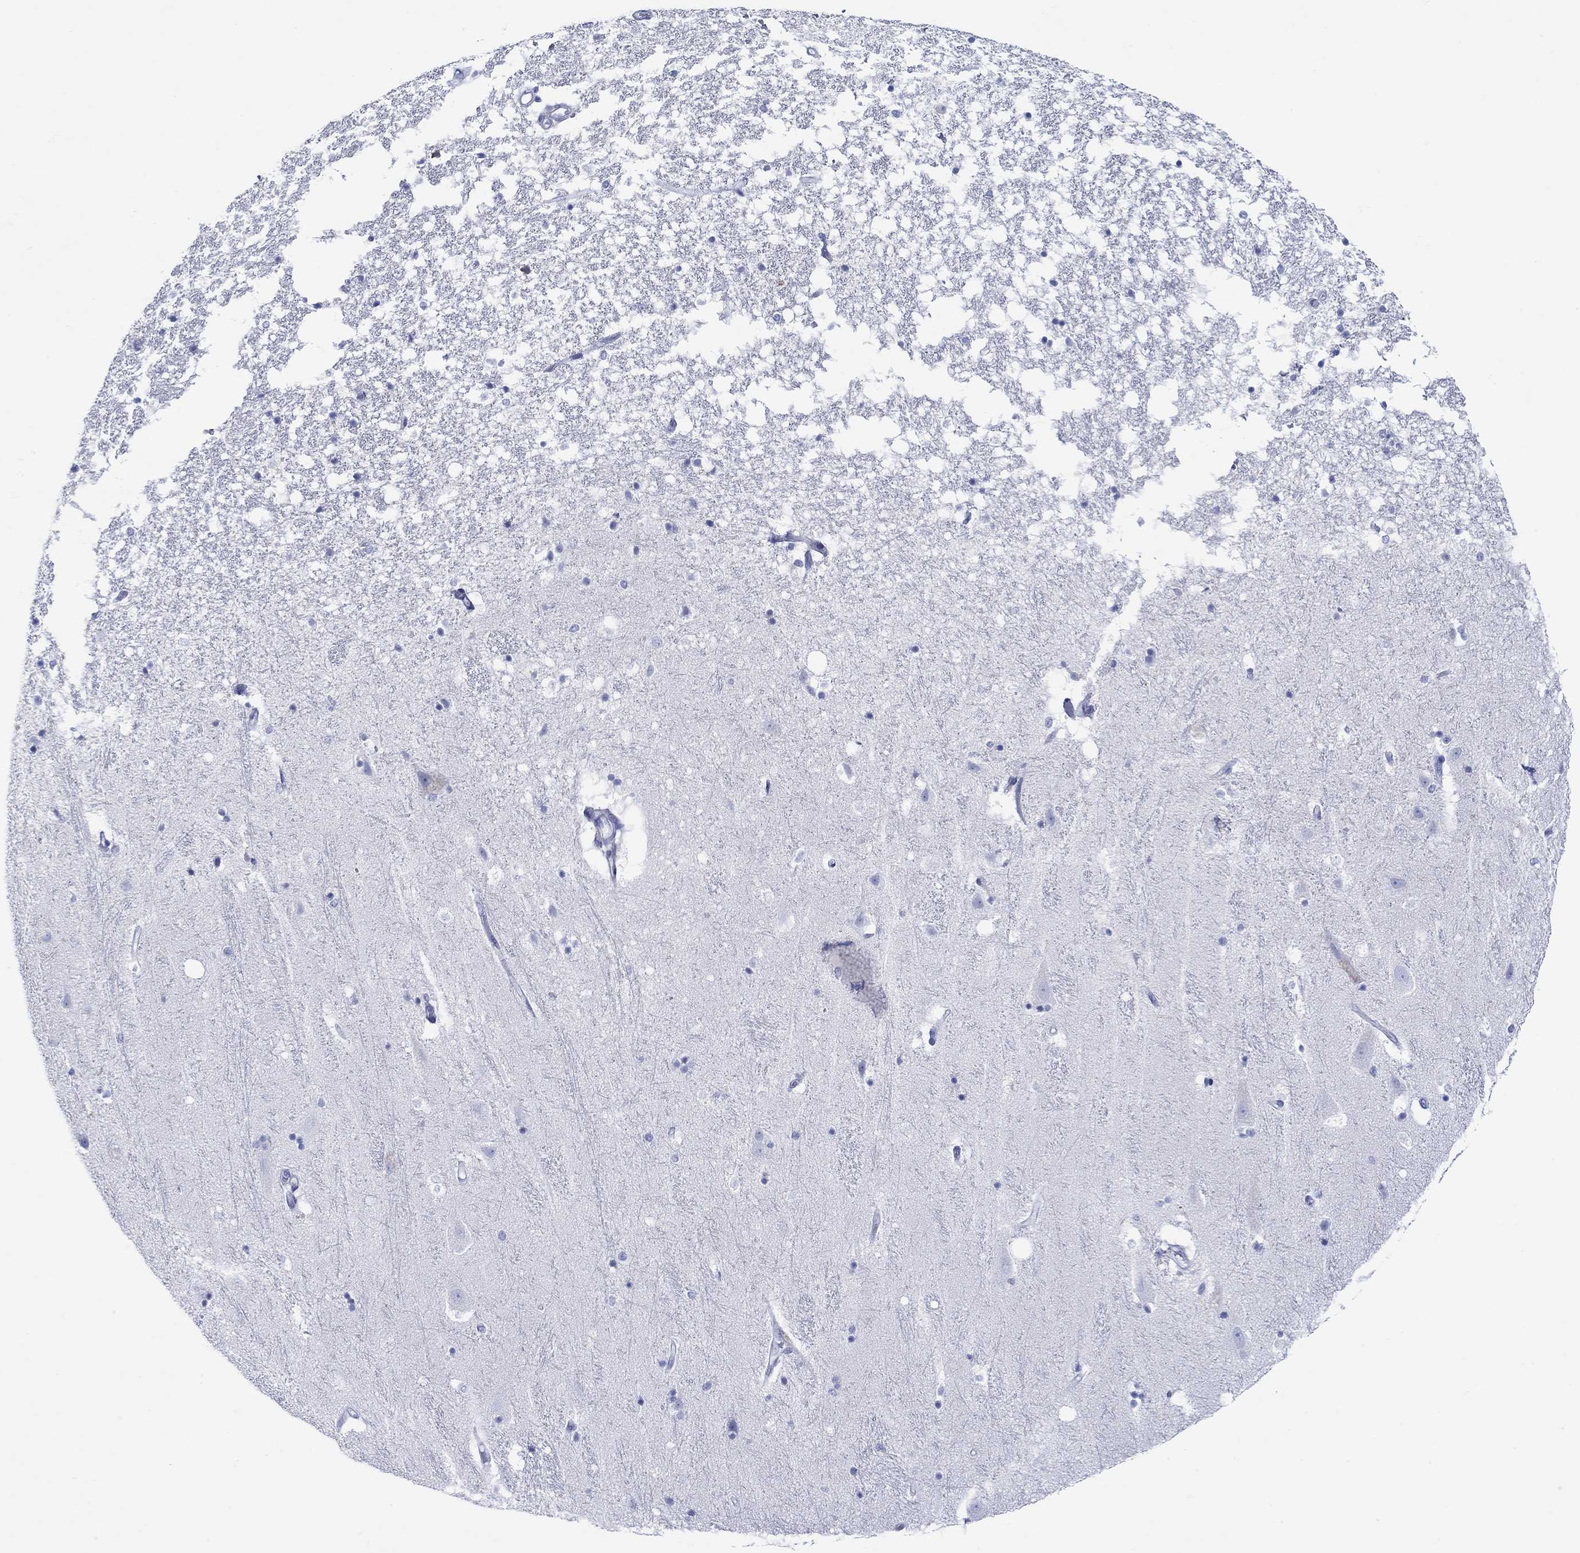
{"staining": {"intensity": "negative", "quantity": "none", "location": "none"}, "tissue": "hippocampus", "cell_type": "Glial cells", "image_type": "normal", "snomed": [{"axis": "morphology", "description": "Normal tissue, NOS"}, {"axis": "topography", "description": "Hippocampus"}], "caption": "Immunohistochemistry (IHC) micrograph of benign hippocampus: human hippocampus stained with DAB demonstrates no significant protein staining in glial cells. Brightfield microscopy of immunohistochemistry (IHC) stained with DAB (brown) and hematoxylin (blue), captured at high magnification.", "gene": "P2RY6", "patient": {"sex": "male", "age": 49}}